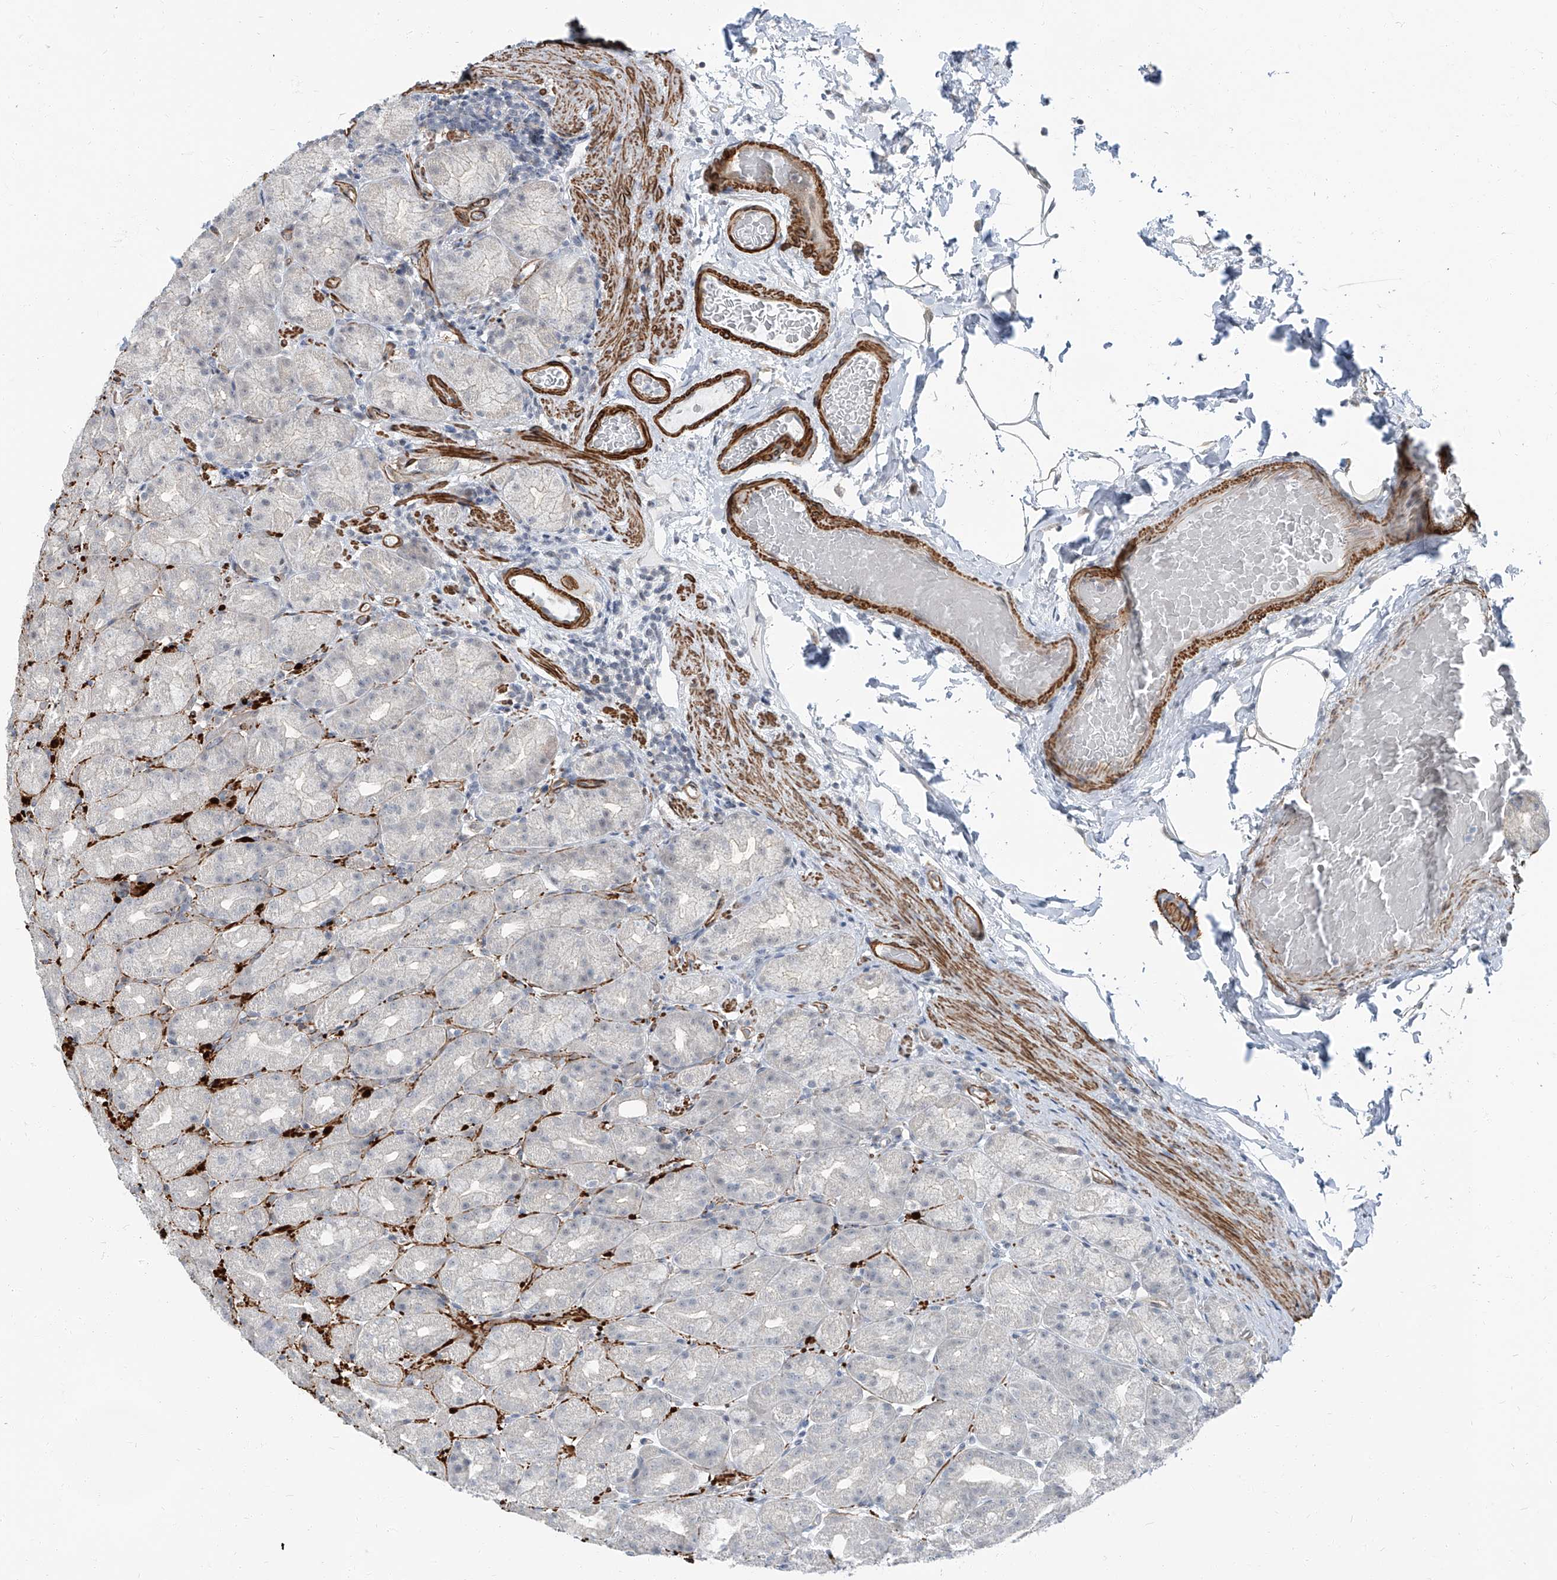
{"staining": {"intensity": "negative", "quantity": "none", "location": "none"}, "tissue": "stomach", "cell_type": "Glandular cells", "image_type": "normal", "snomed": [{"axis": "morphology", "description": "Normal tissue, NOS"}, {"axis": "topography", "description": "Stomach, upper"}], "caption": "The histopathology image displays no significant expression in glandular cells of stomach.", "gene": "TXLNB", "patient": {"sex": "male", "age": 68}}